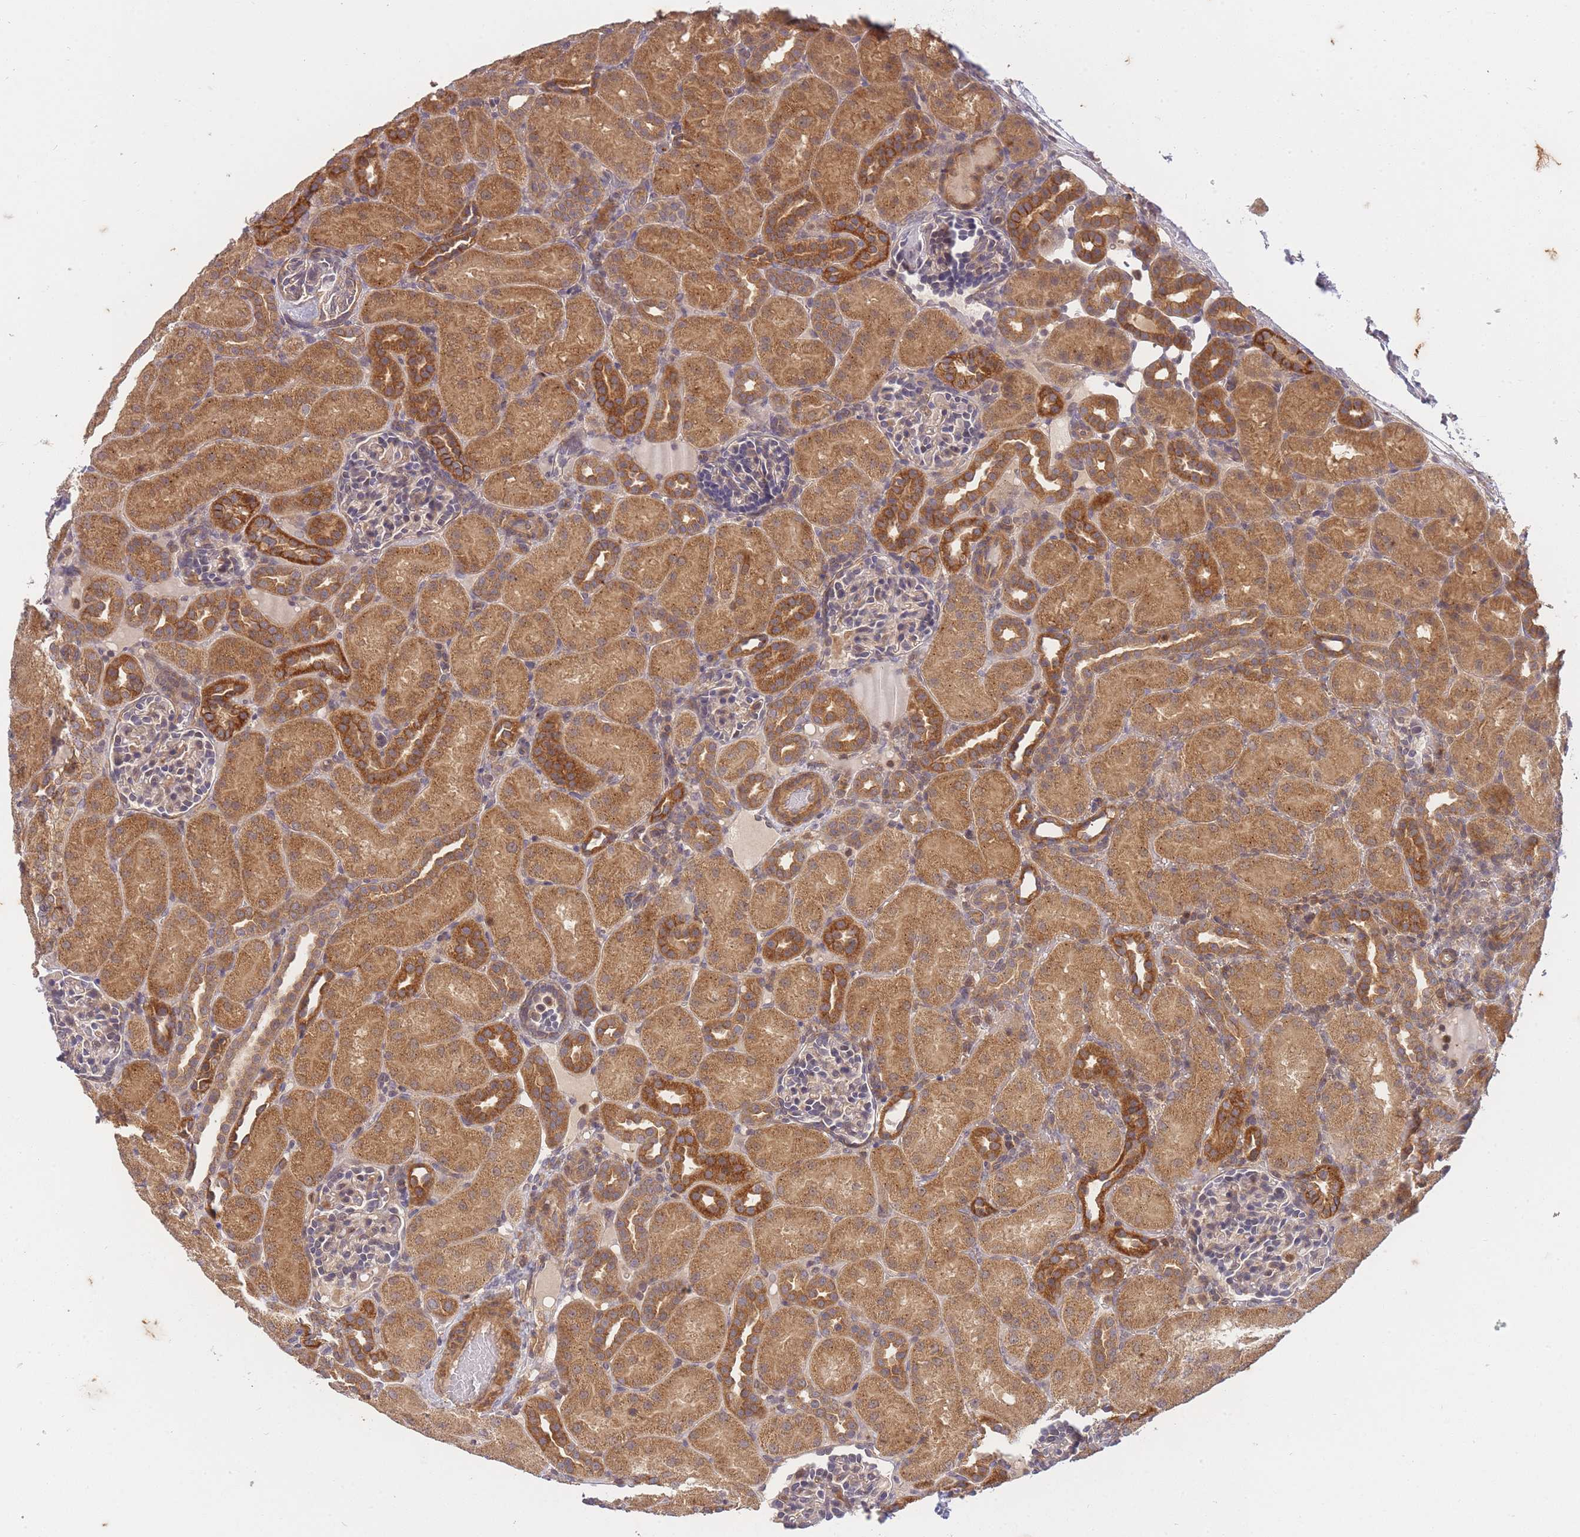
{"staining": {"intensity": "negative", "quantity": "none", "location": "none"}, "tissue": "kidney", "cell_type": "Cells in glomeruli", "image_type": "normal", "snomed": [{"axis": "morphology", "description": "Normal tissue, NOS"}, {"axis": "topography", "description": "Kidney"}], "caption": "Cells in glomeruli show no significant positivity in benign kidney.", "gene": "ST8SIA4", "patient": {"sex": "male", "age": 1}}